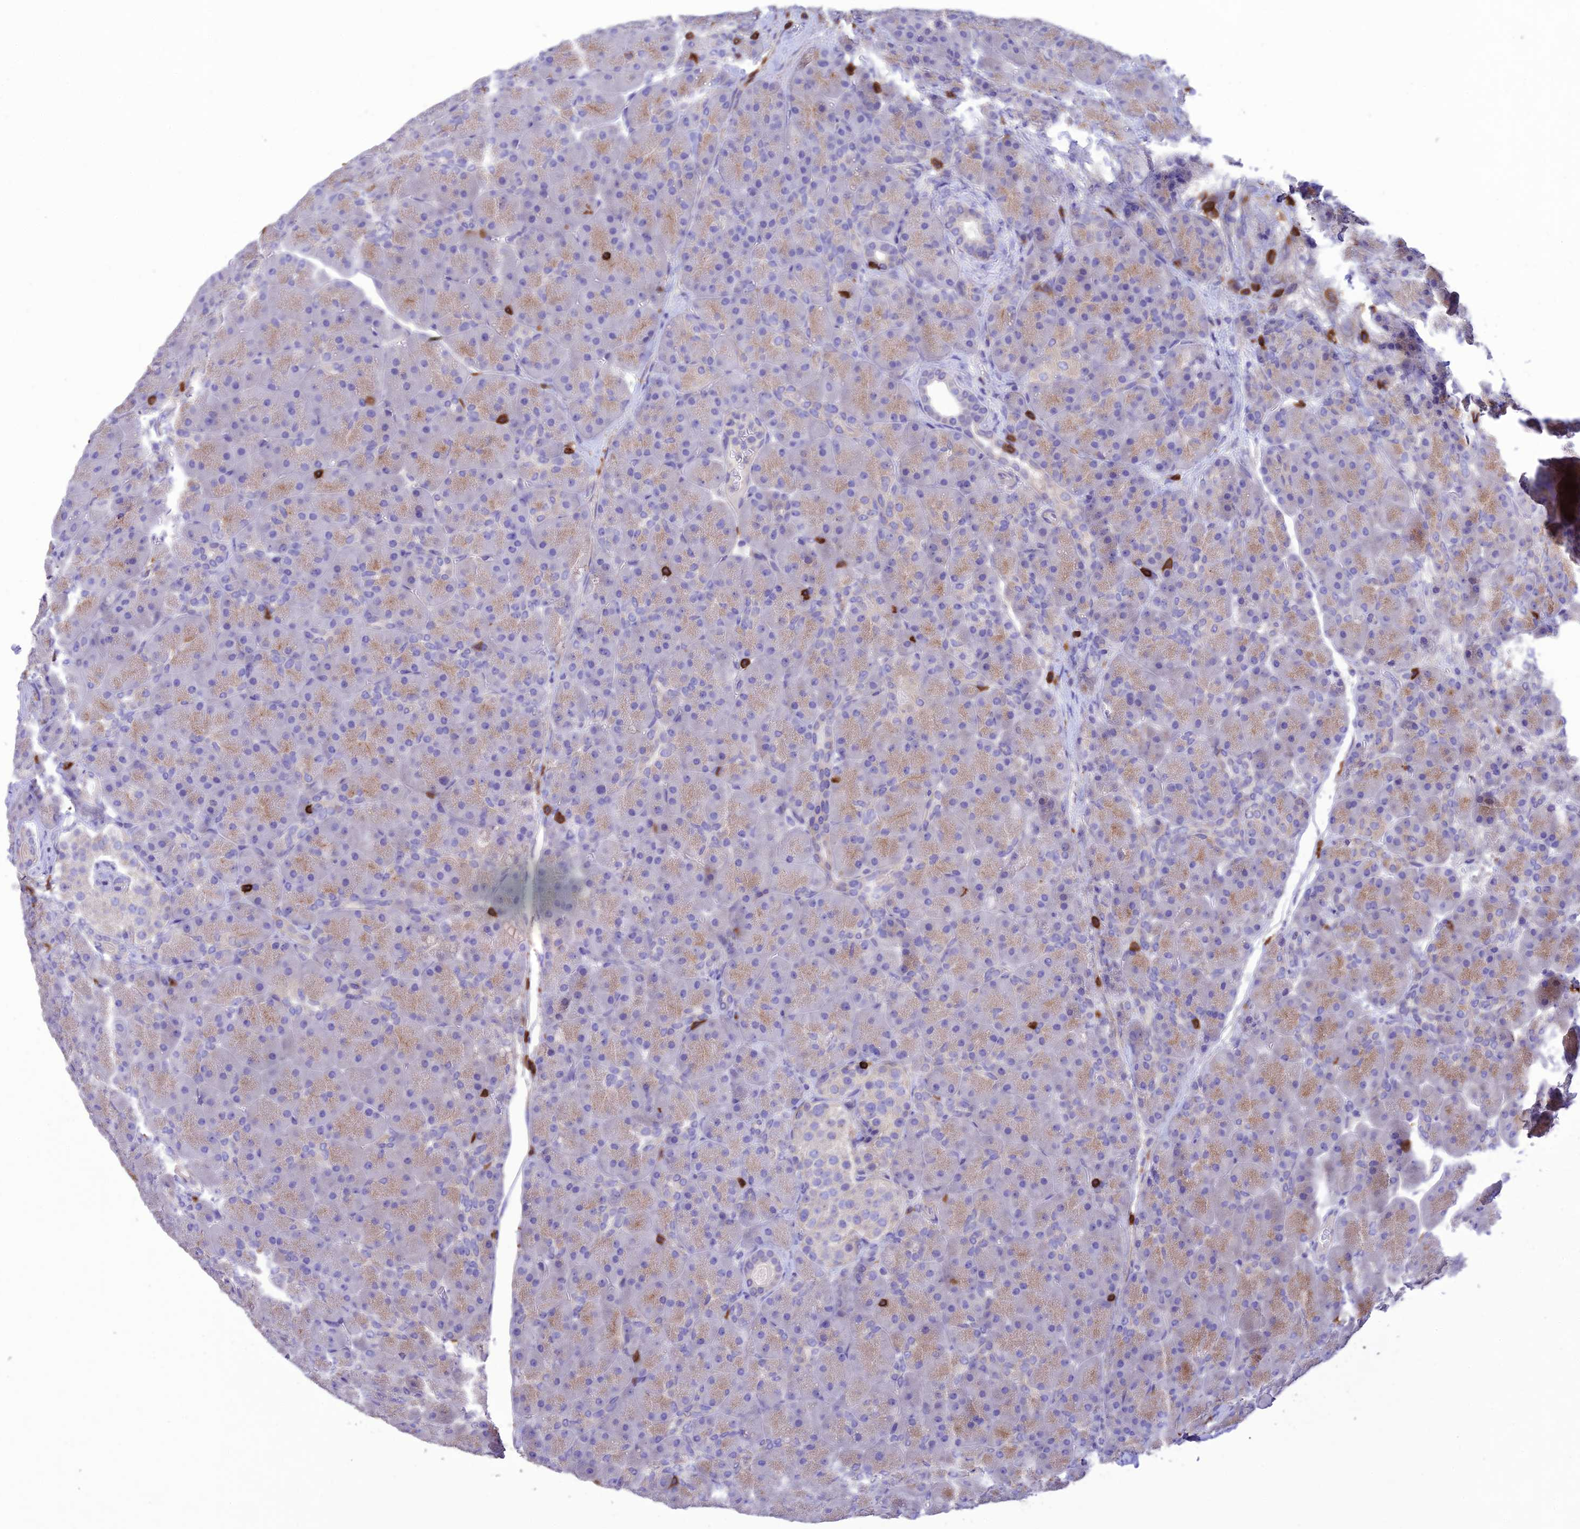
{"staining": {"intensity": "weak", "quantity": "25%-75%", "location": "cytoplasmic/membranous"}, "tissue": "pancreas", "cell_type": "Exocrine glandular cells", "image_type": "normal", "snomed": [{"axis": "morphology", "description": "Normal tissue, NOS"}, {"axis": "topography", "description": "Pancreas"}], "caption": "An immunohistochemistry image of unremarkable tissue is shown. Protein staining in brown highlights weak cytoplasmic/membranous positivity in pancreas within exocrine glandular cells. (DAB IHC with brightfield microscopy, high magnification).", "gene": "PTPRCAP", "patient": {"sex": "male", "age": 66}}